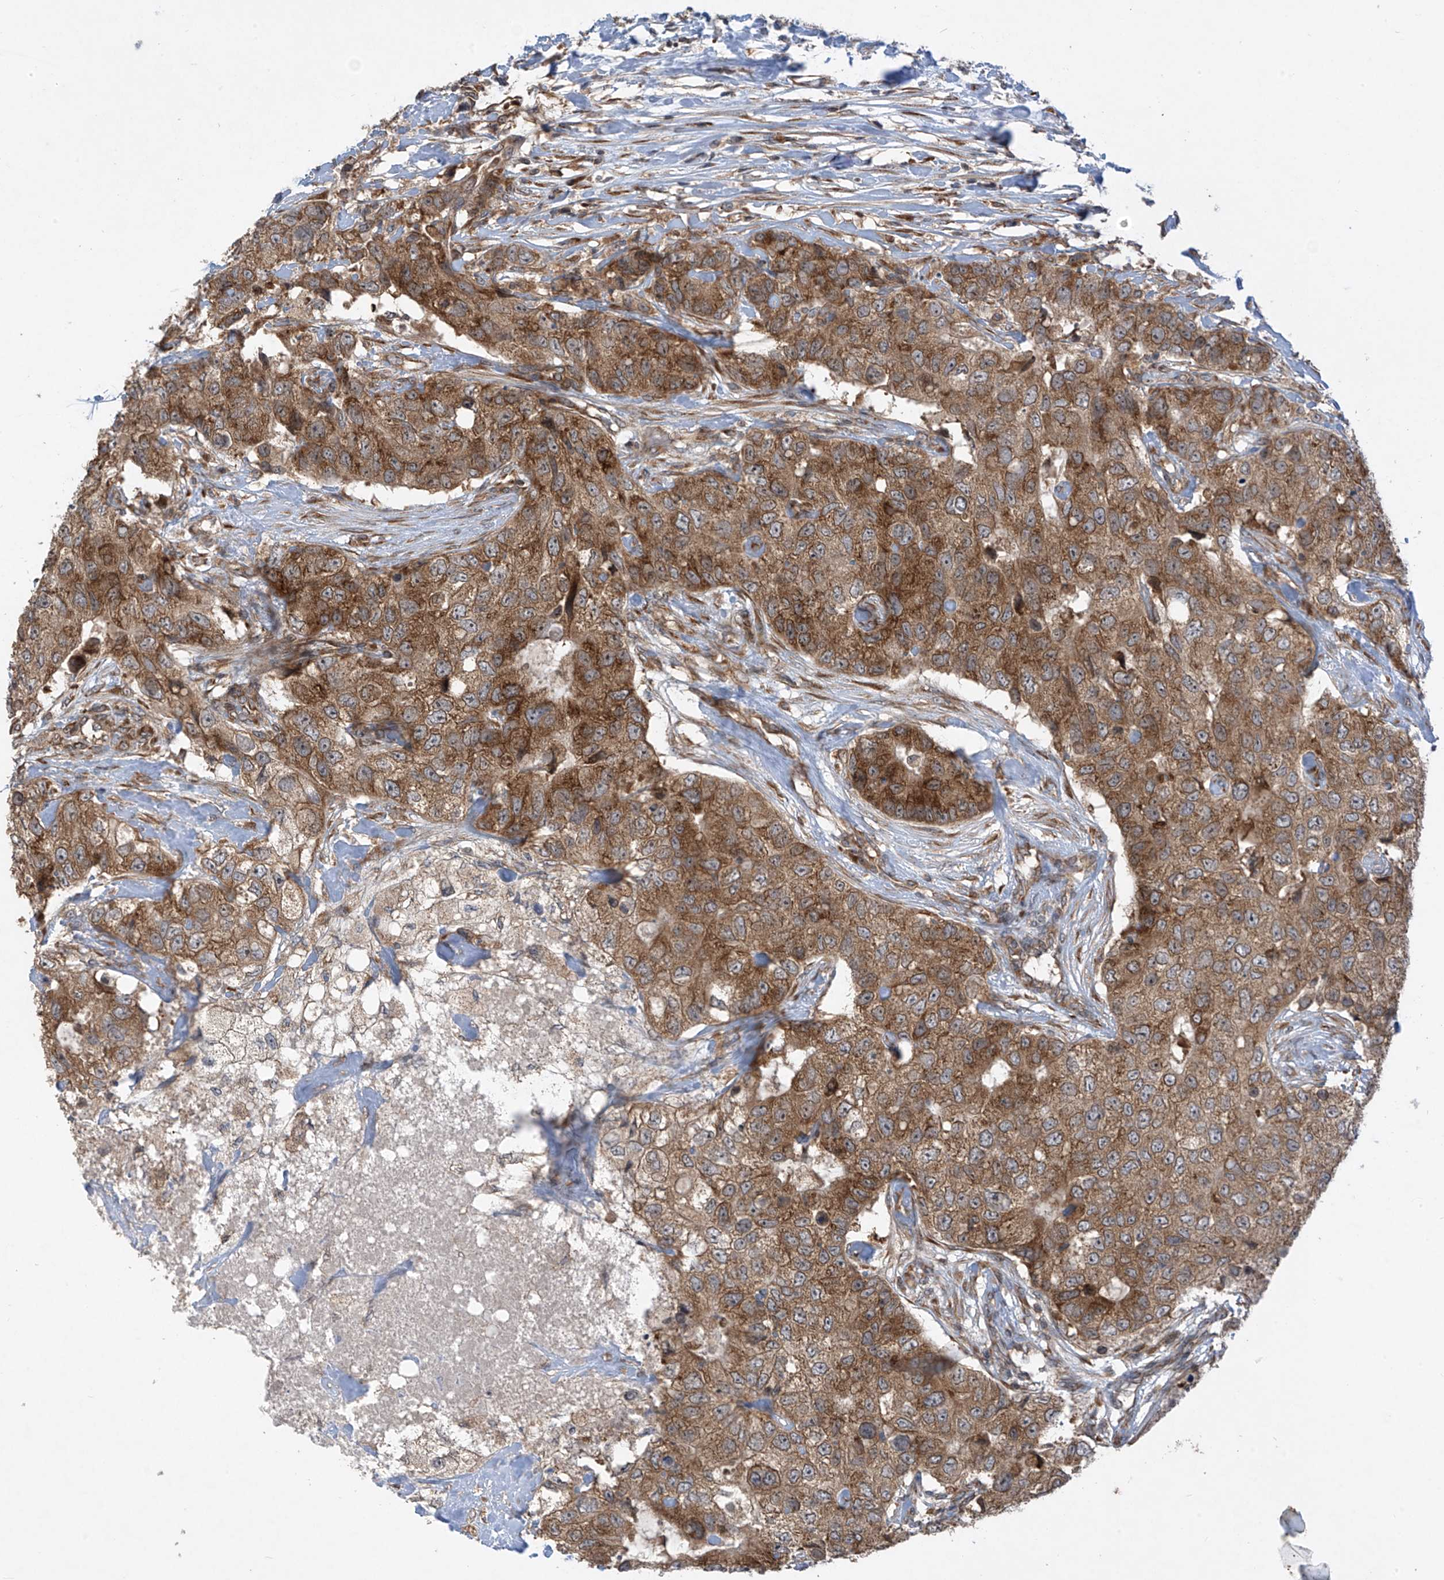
{"staining": {"intensity": "moderate", "quantity": ">75%", "location": "cytoplasmic/membranous"}, "tissue": "breast cancer", "cell_type": "Tumor cells", "image_type": "cancer", "snomed": [{"axis": "morphology", "description": "Duct carcinoma"}, {"axis": "topography", "description": "Breast"}], "caption": "Moderate cytoplasmic/membranous staining is seen in about >75% of tumor cells in breast infiltrating ductal carcinoma.", "gene": "RPL34", "patient": {"sex": "female", "age": 62}}